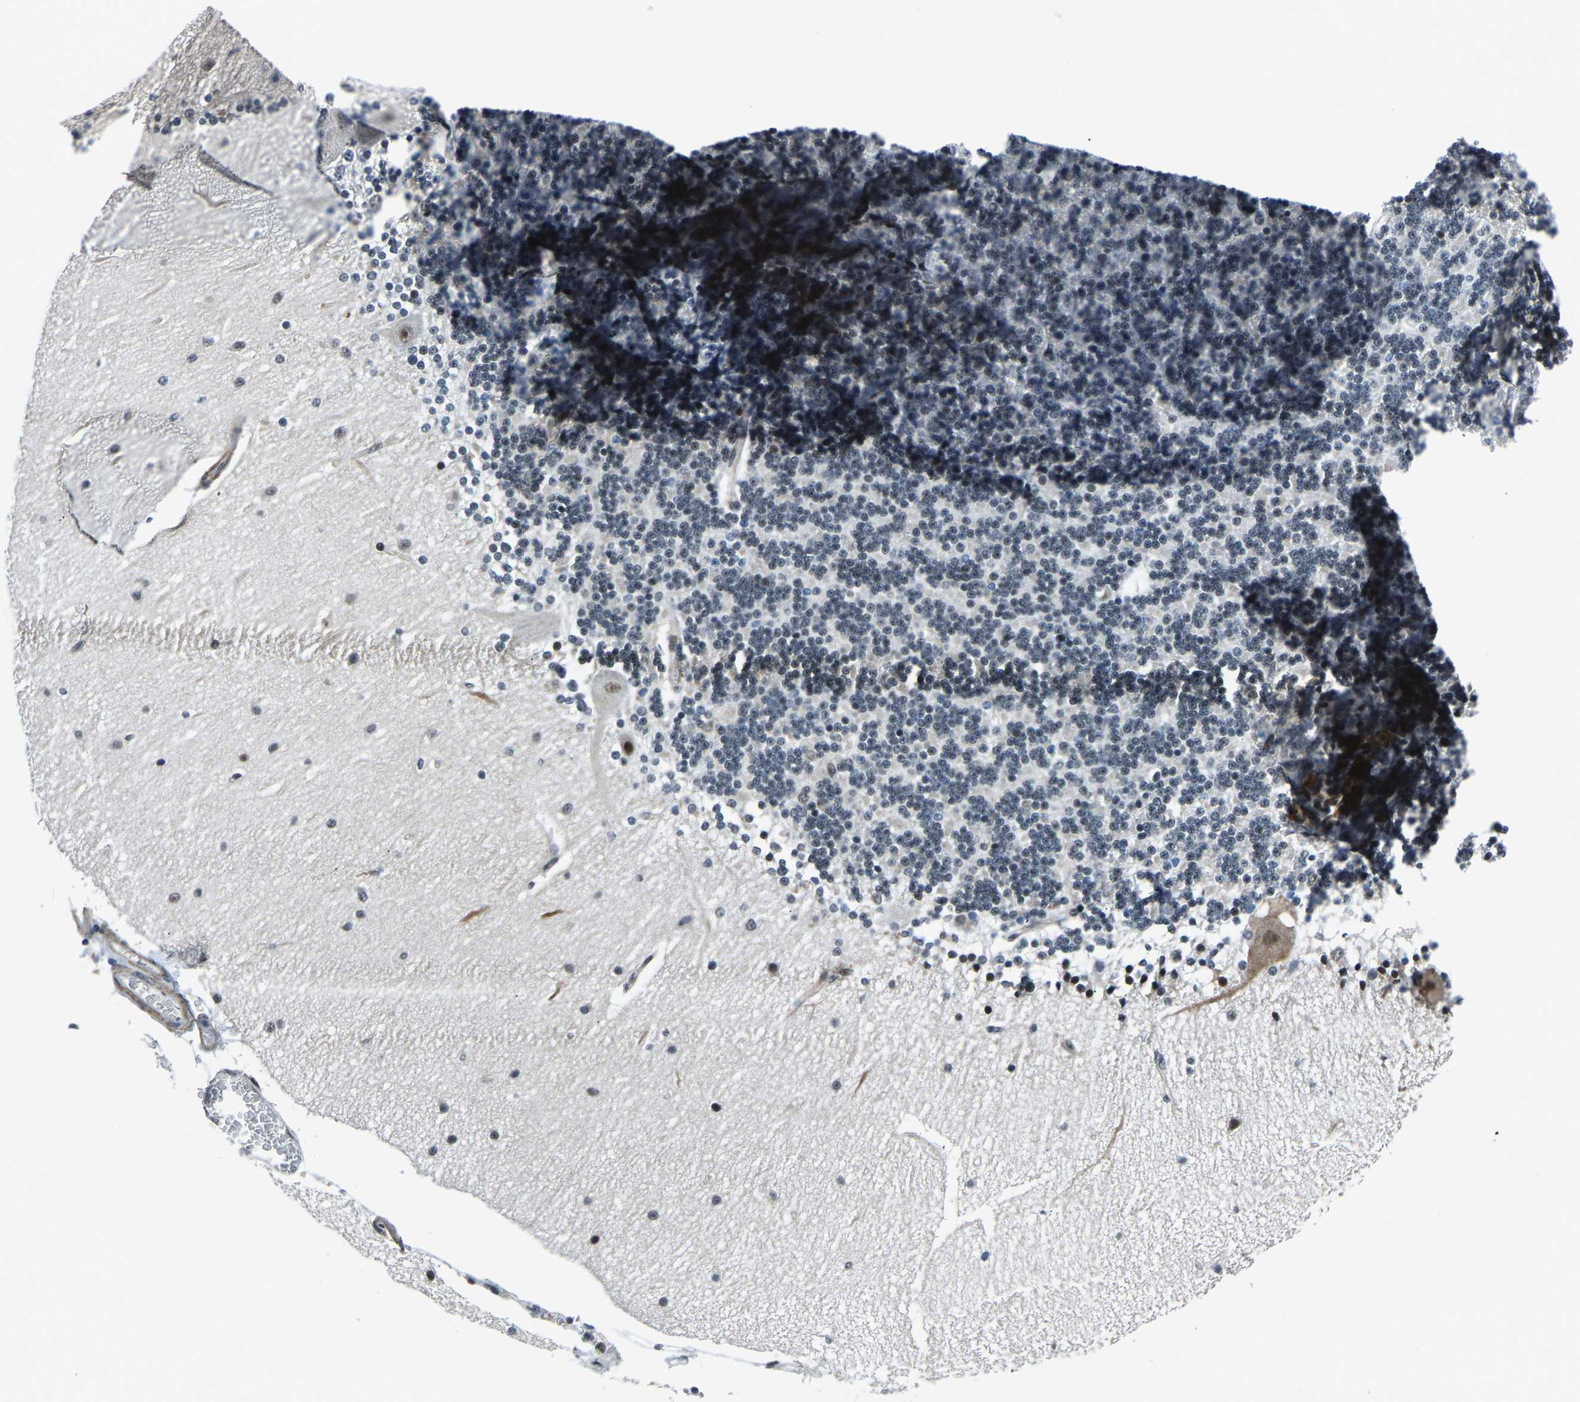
{"staining": {"intensity": "weak", "quantity": "<25%", "location": "nuclear"}, "tissue": "cerebellum", "cell_type": "Cells in granular layer", "image_type": "normal", "snomed": [{"axis": "morphology", "description": "Normal tissue, NOS"}, {"axis": "topography", "description": "Cerebellum"}], "caption": "This is an immunohistochemistry image of benign human cerebellum. There is no staining in cells in granular layer.", "gene": "PRCC", "patient": {"sex": "female", "age": 54}}